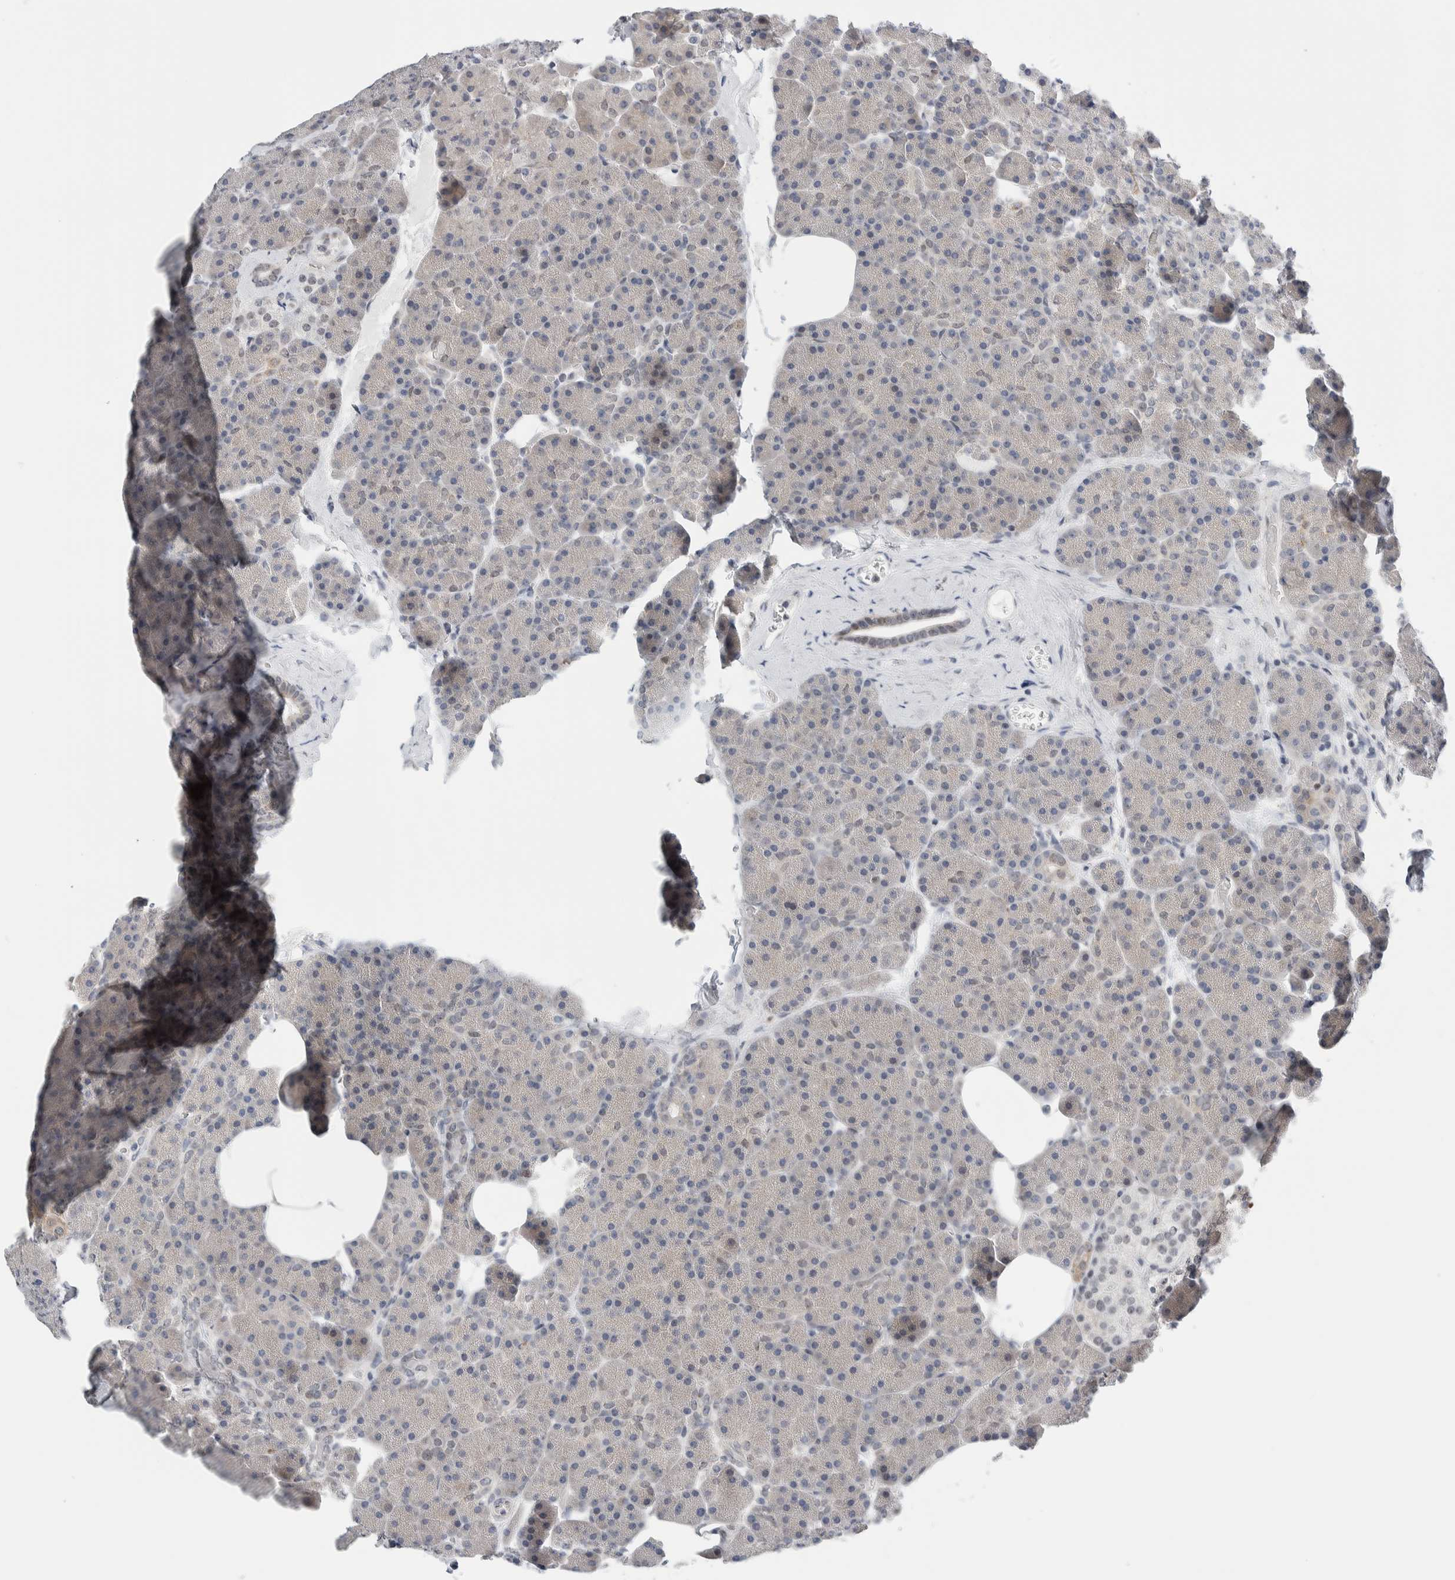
{"staining": {"intensity": "negative", "quantity": "none", "location": "none"}, "tissue": "pancreas", "cell_type": "Exocrine glandular cells", "image_type": "normal", "snomed": [{"axis": "morphology", "description": "Normal tissue, NOS"}, {"axis": "morphology", "description": "Carcinoid, malignant, NOS"}, {"axis": "topography", "description": "Pancreas"}], "caption": "This is an immunohistochemistry (IHC) histopathology image of benign human pancreas. There is no expression in exocrine glandular cells.", "gene": "NEUROD1", "patient": {"sex": "female", "age": 35}}